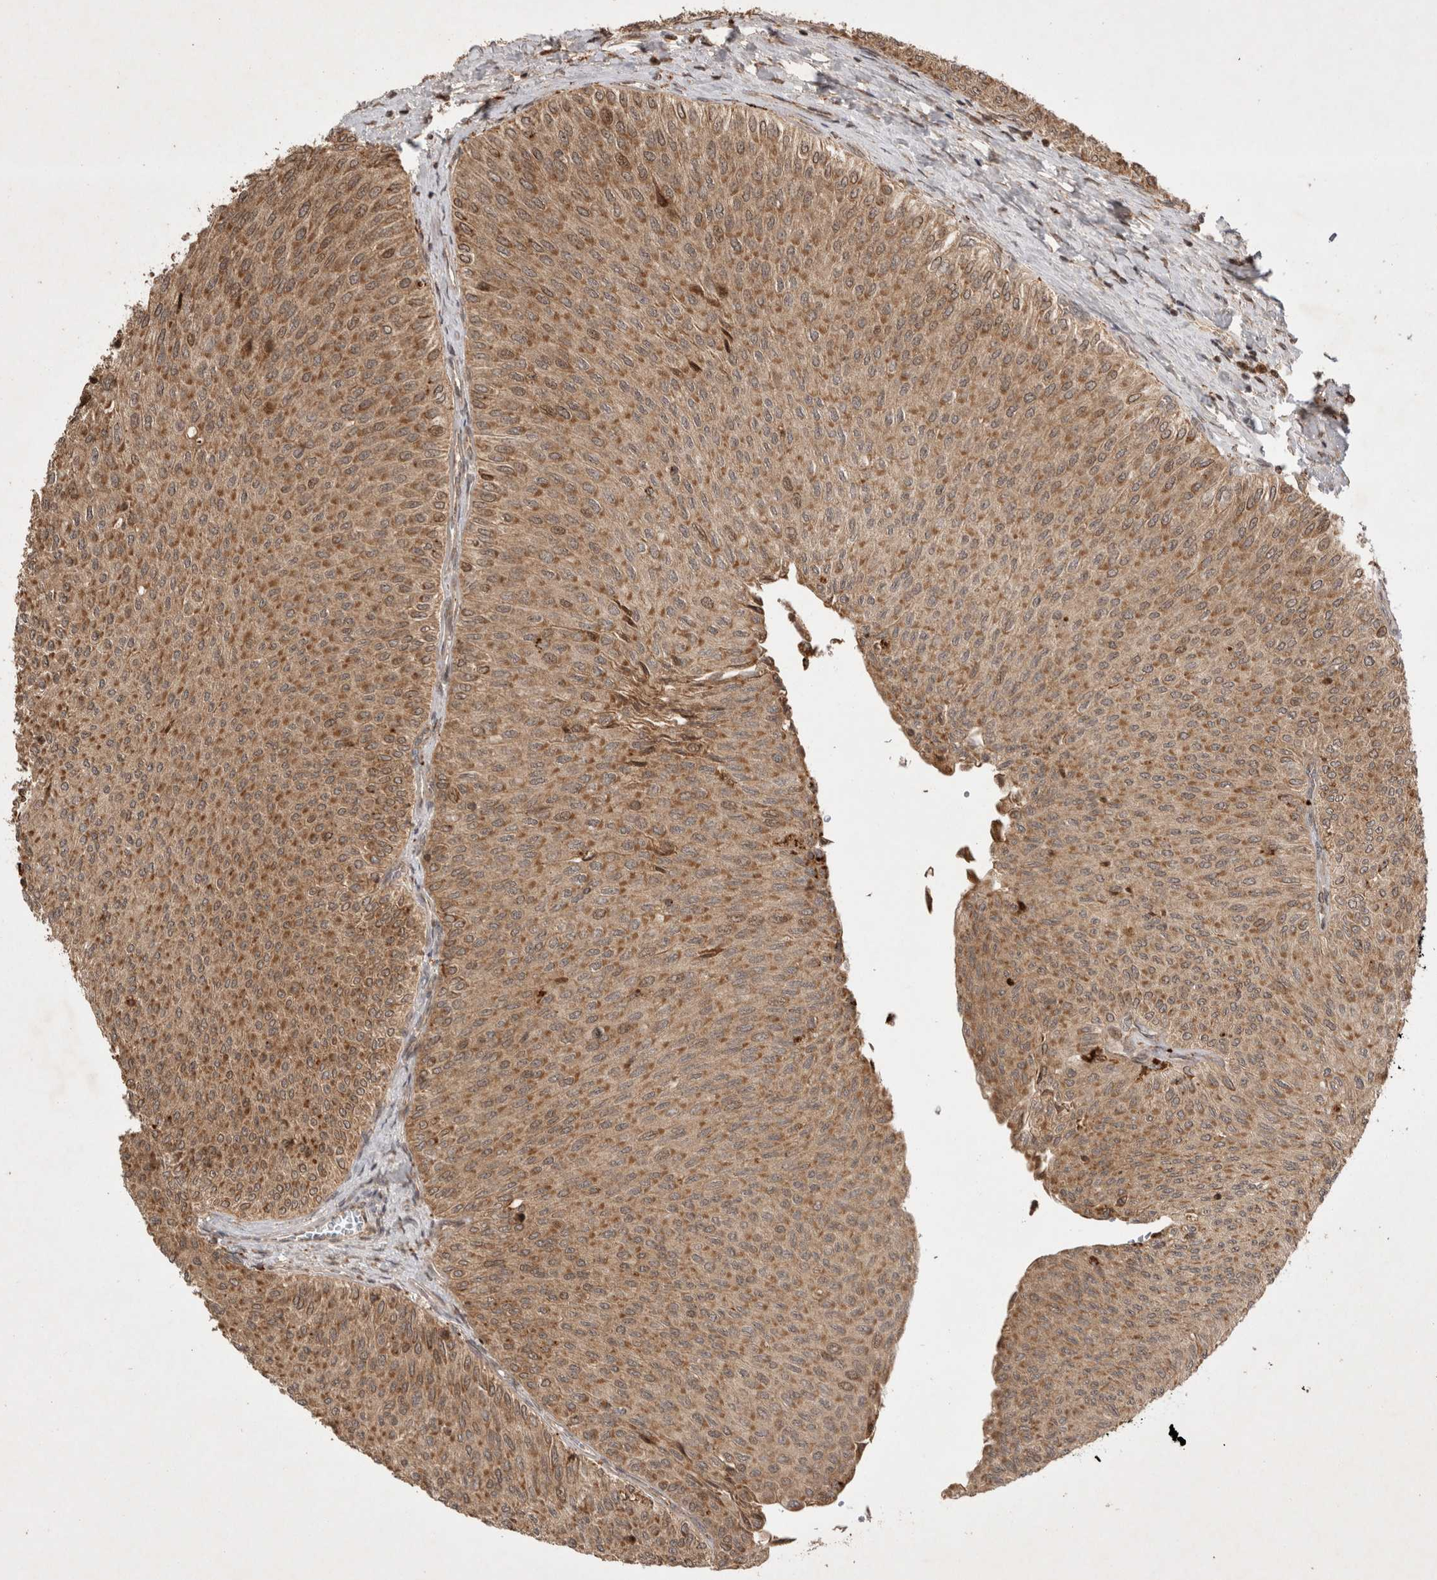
{"staining": {"intensity": "moderate", "quantity": ">75%", "location": "cytoplasmic/membranous"}, "tissue": "urothelial cancer", "cell_type": "Tumor cells", "image_type": "cancer", "snomed": [{"axis": "morphology", "description": "Urothelial carcinoma, Low grade"}, {"axis": "topography", "description": "Urinary bladder"}], "caption": "This is a histology image of IHC staining of low-grade urothelial carcinoma, which shows moderate expression in the cytoplasmic/membranous of tumor cells.", "gene": "FAM221A", "patient": {"sex": "male", "age": 78}}